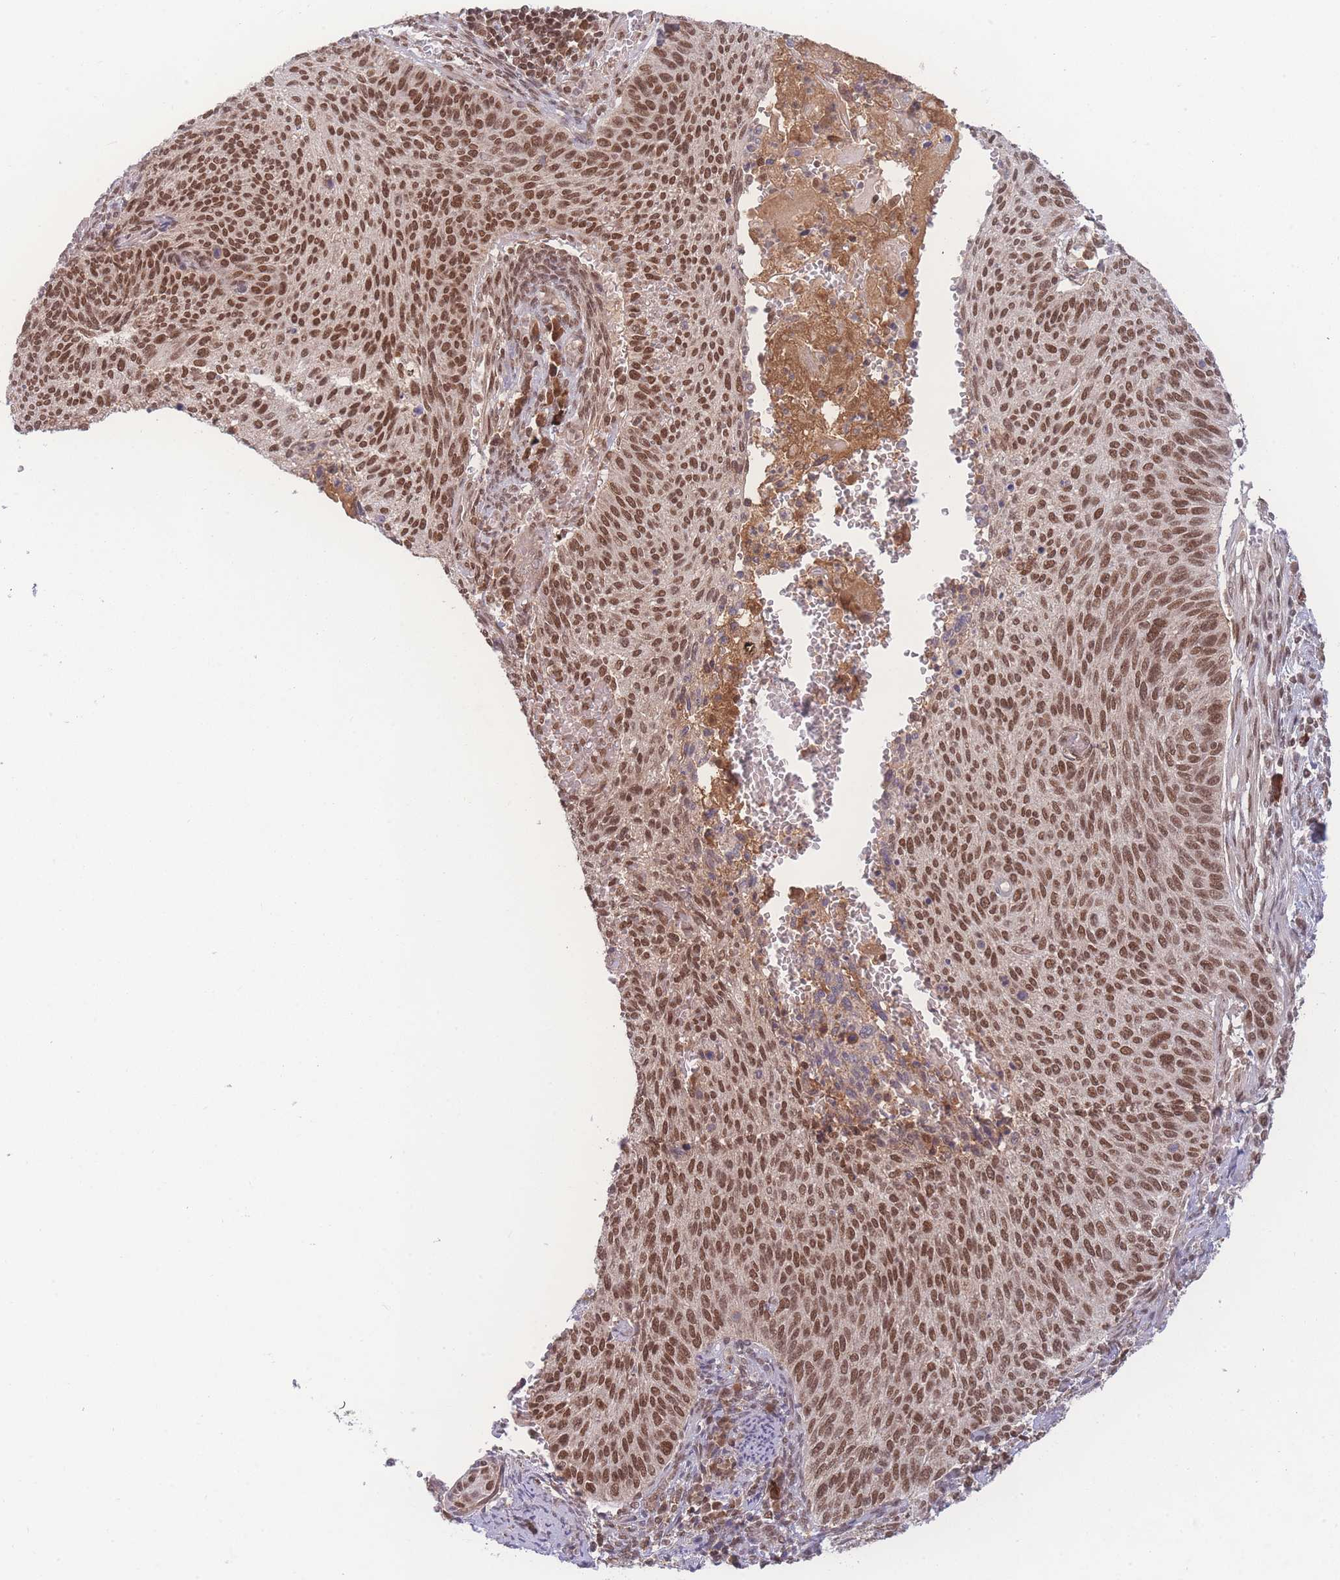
{"staining": {"intensity": "strong", "quantity": ">75%", "location": "nuclear"}, "tissue": "cervical cancer", "cell_type": "Tumor cells", "image_type": "cancer", "snomed": [{"axis": "morphology", "description": "Squamous cell carcinoma, NOS"}, {"axis": "topography", "description": "Cervix"}], "caption": "Squamous cell carcinoma (cervical) tissue exhibits strong nuclear expression in approximately >75% of tumor cells, visualized by immunohistochemistry.", "gene": "RAVER1", "patient": {"sex": "female", "age": 70}}